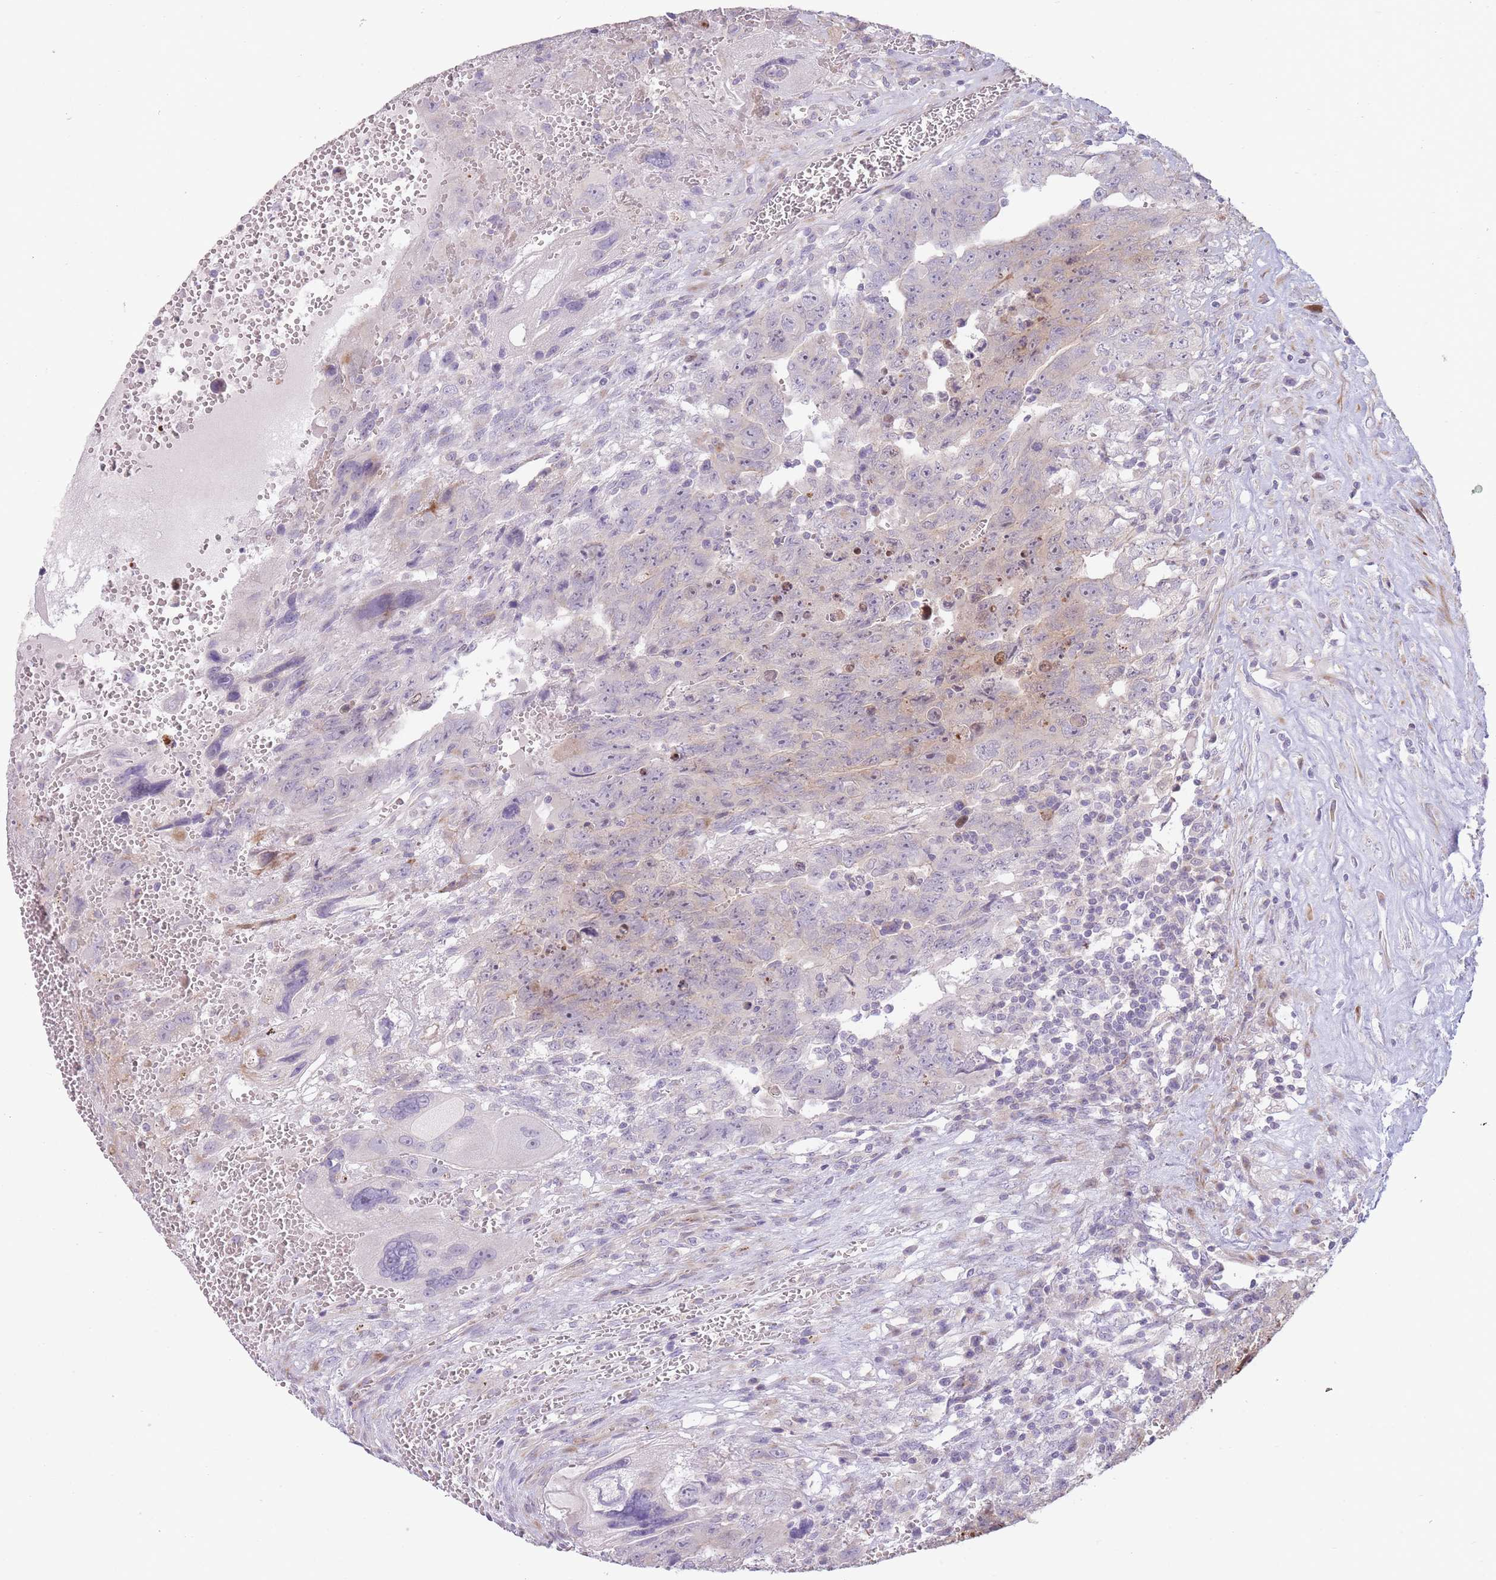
{"staining": {"intensity": "negative", "quantity": "none", "location": "none"}, "tissue": "testis cancer", "cell_type": "Tumor cells", "image_type": "cancer", "snomed": [{"axis": "morphology", "description": "Carcinoma, Embryonal, NOS"}, {"axis": "topography", "description": "Testis"}], "caption": "There is no significant staining in tumor cells of testis cancer.", "gene": "PPP3R2", "patient": {"sex": "male", "age": 28}}